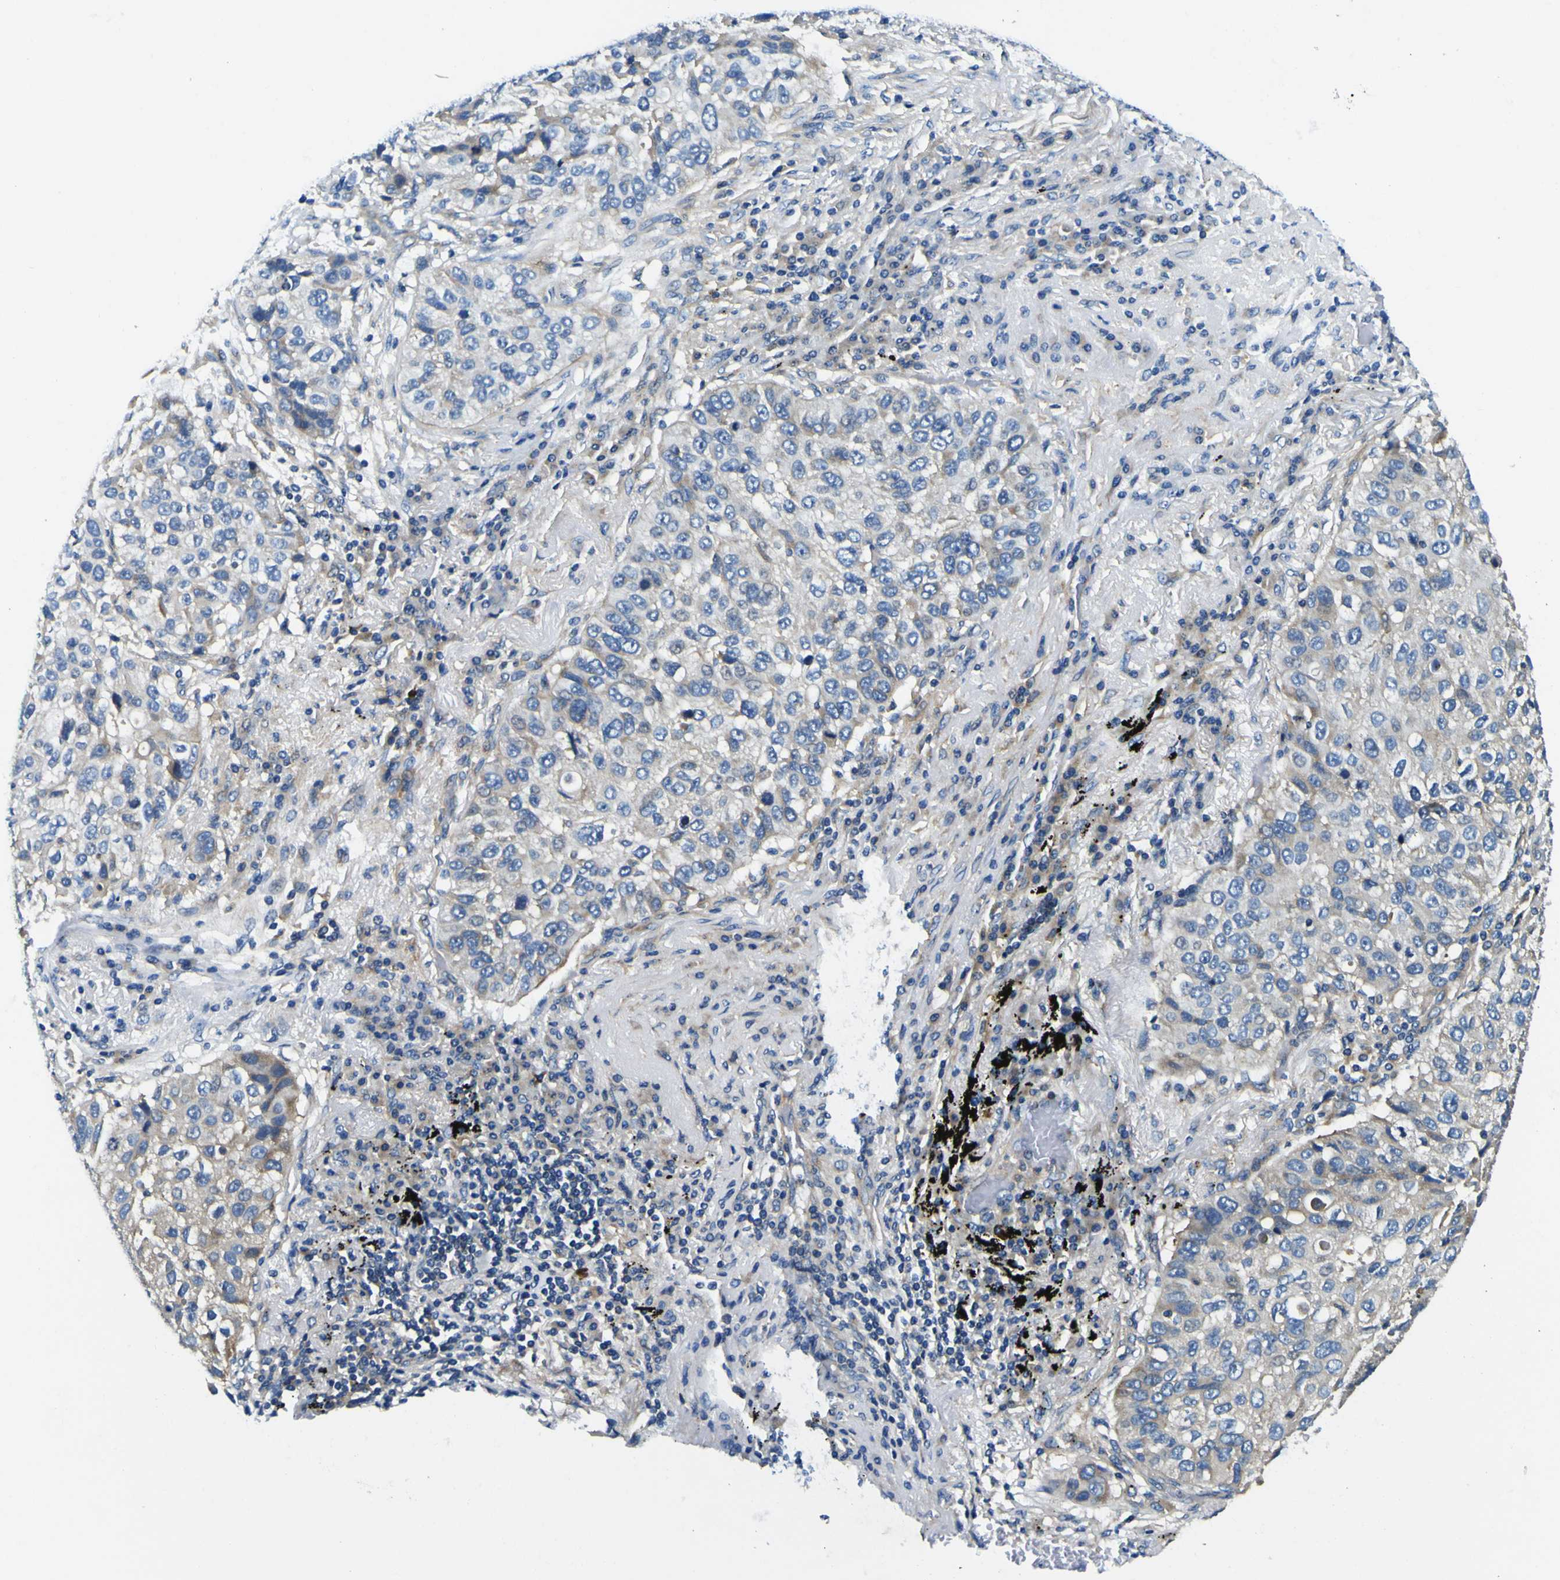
{"staining": {"intensity": "moderate", "quantity": "<25%", "location": "cytoplasmic/membranous"}, "tissue": "lung cancer", "cell_type": "Tumor cells", "image_type": "cancer", "snomed": [{"axis": "morphology", "description": "Squamous cell carcinoma, NOS"}, {"axis": "topography", "description": "Lung"}], "caption": "Immunohistochemical staining of lung cancer (squamous cell carcinoma) demonstrates low levels of moderate cytoplasmic/membranous staining in approximately <25% of tumor cells.", "gene": "CLSTN1", "patient": {"sex": "male", "age": 57}}